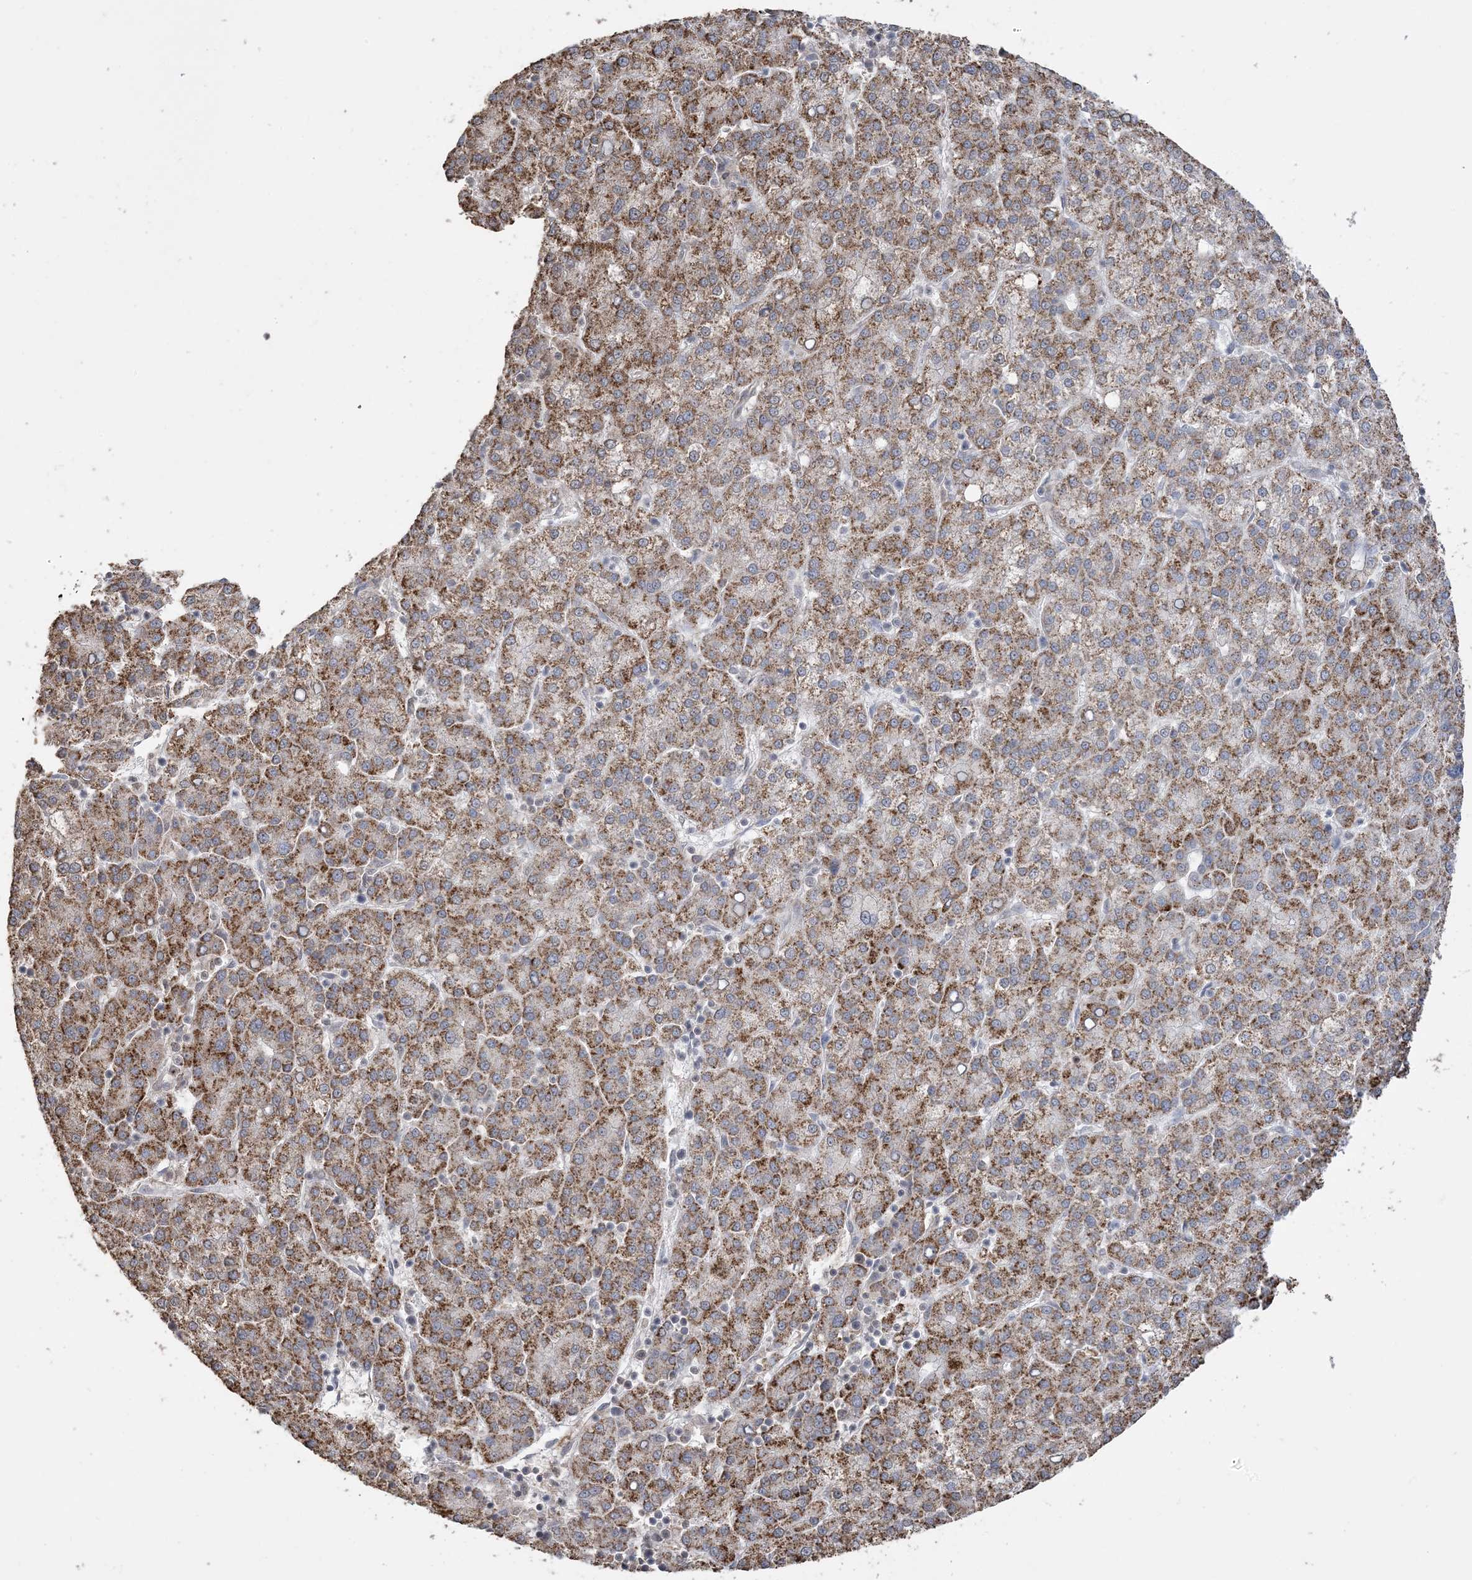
{"staining": {"intensity": "moderate", "quantity": ">75%", "location": "cytoplasmic/membranous"}, "tissue": "liver cancer", "cell_type": "Tumor cells", "image_type": "cancer", "snomed": [{"axis": "morphology", "description": "Carcinoma, Hepatocellular, NOS"}, {"axis": "topography", "description": "Liver"}], "caption": "This is a photomicrograph of IHC staining of liver cancer (hepatocellular carcinoma), which shows moderate staining in the cytoplasmic/membranous of tumor cells.", "gene": "XRN1", "patient": {"sex": "female", "age": 58}}